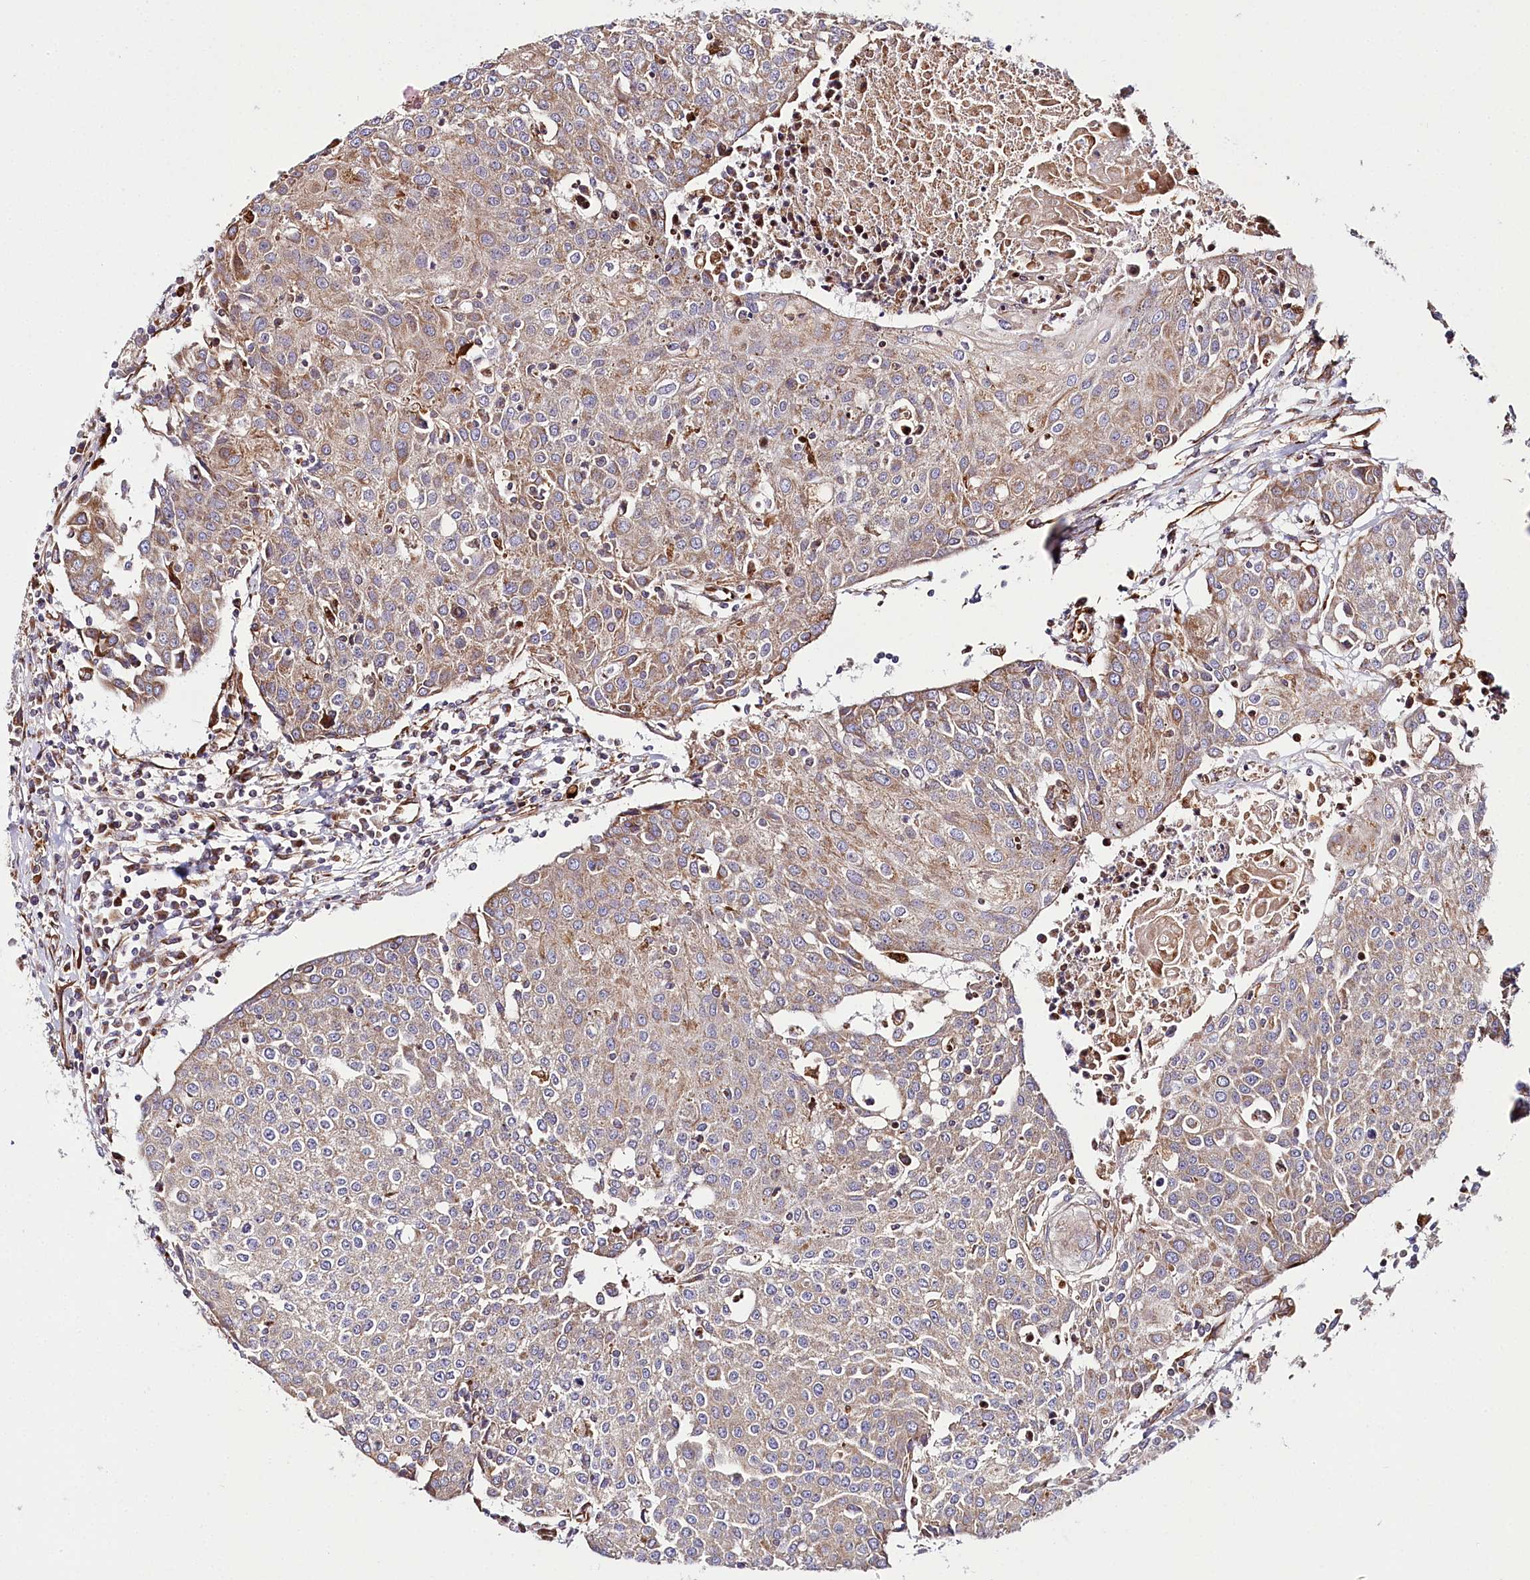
{"staining": {"intensity": "weak", "quantity": ">75%", "location": "cytoplasmic/membranous"}, "tissue": "urothelial cancer", "cell_type": "Tumor cells", "image_type": "cancer", "snomed": [{"axis": "morphology", "description": "Urothelial carcinoma, High grade"}, {"axis": "topography", "description": "Urinary bladder"}], "caption": "Immunohistochemical staining of urothelial carcinoma (high-grade) exhibits low levels of weak cytoplasmic/membranous expression in about >75% of tumor cells.", "gene": "THUMPD3", "patient": {"sex": "female", "age": 85}}